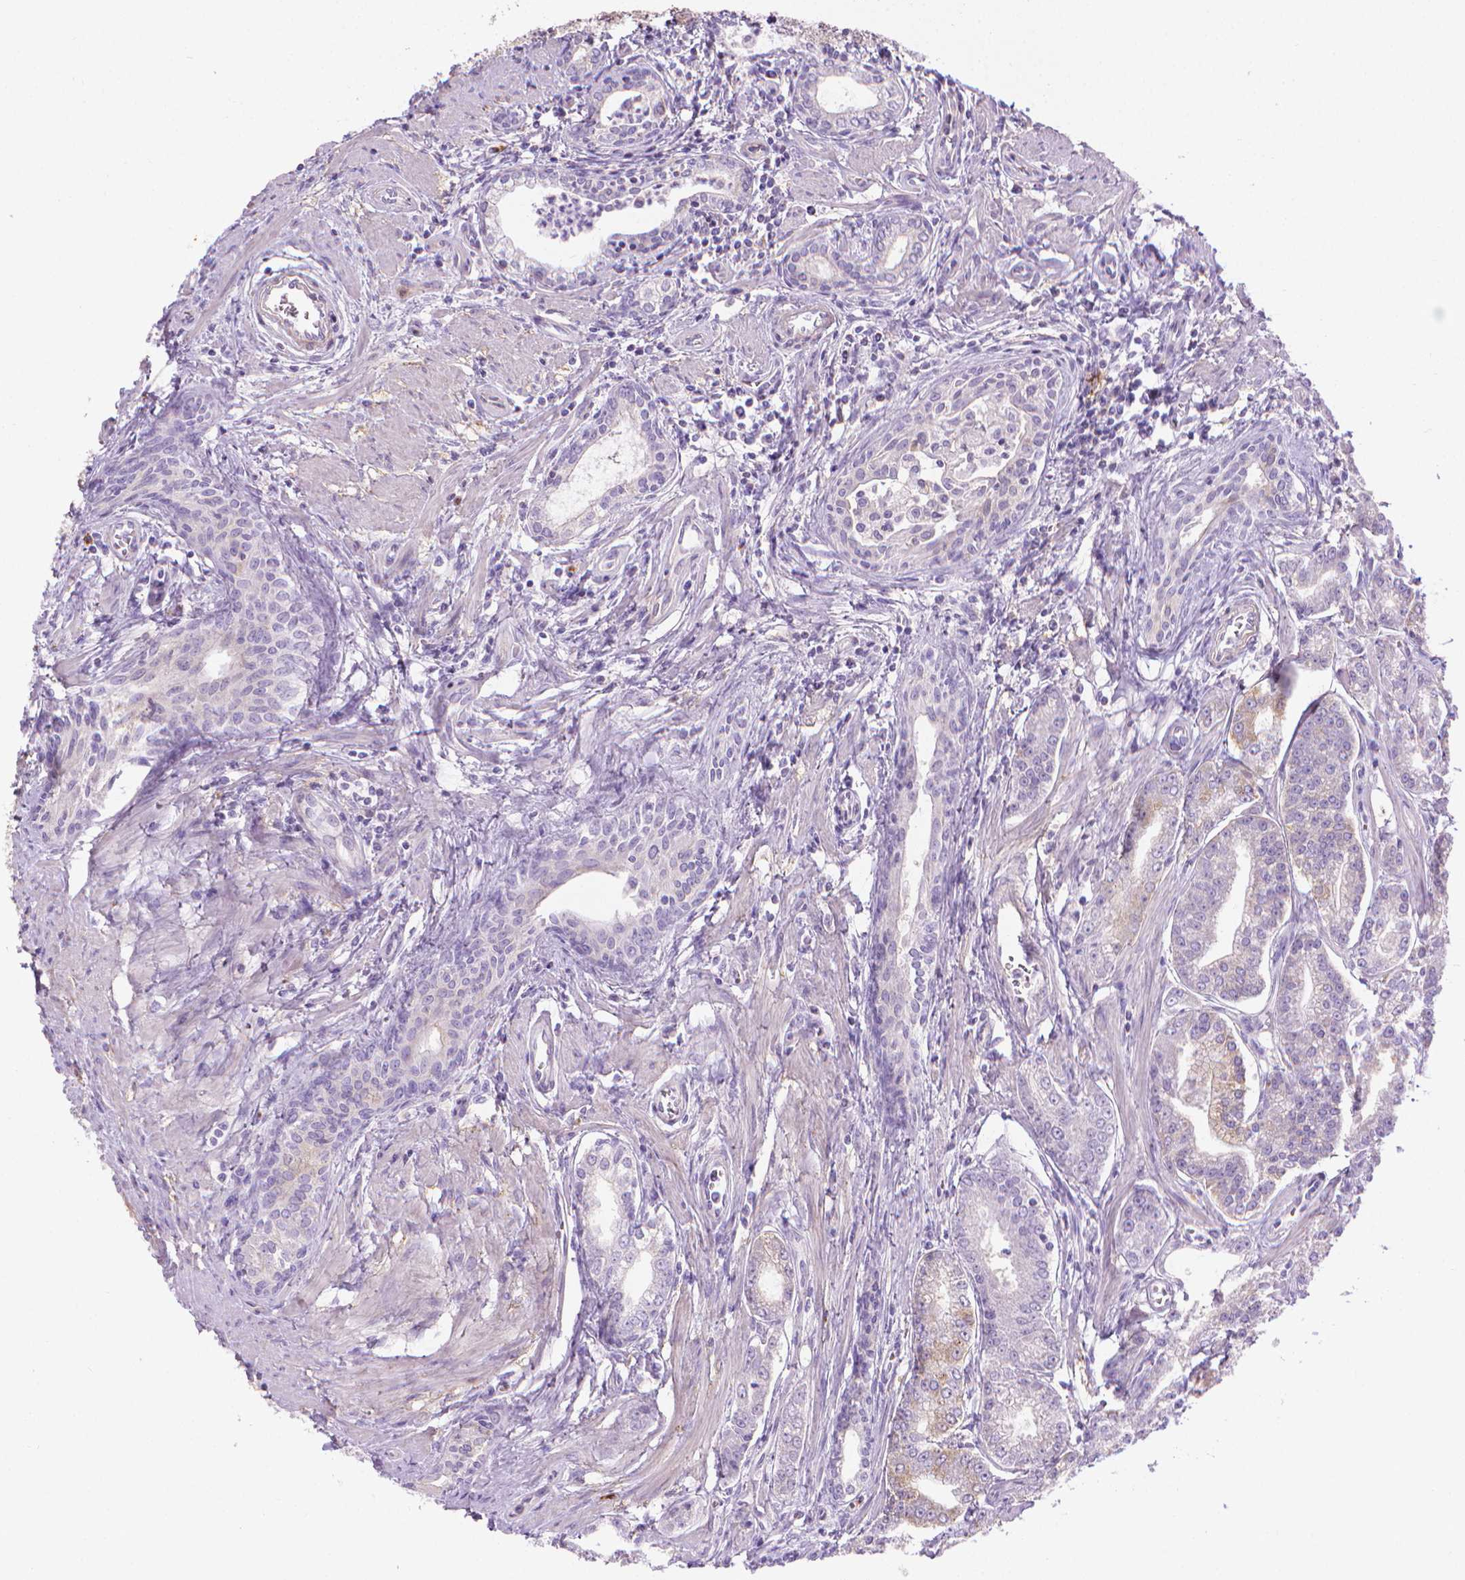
{"staining": {"intensity": "weak", "quantity": "<25%", "location": "cytoplasmic/membranous"}, "tissue": "prostate cancer", "cell_type": "Tumor cells", "image_type": "cancer", "snomed": [{"axis": "morphology", "description": "Adenocarcinoma, NOS"}, {"axis": "topography", "description": "Prostate"}], "caption": "Tumor cells are negative for protein expression in human prostate cancer (adenocarcinoma).", "gene": "SPAG6", "patient": {"sex": "male", "age": 71}}